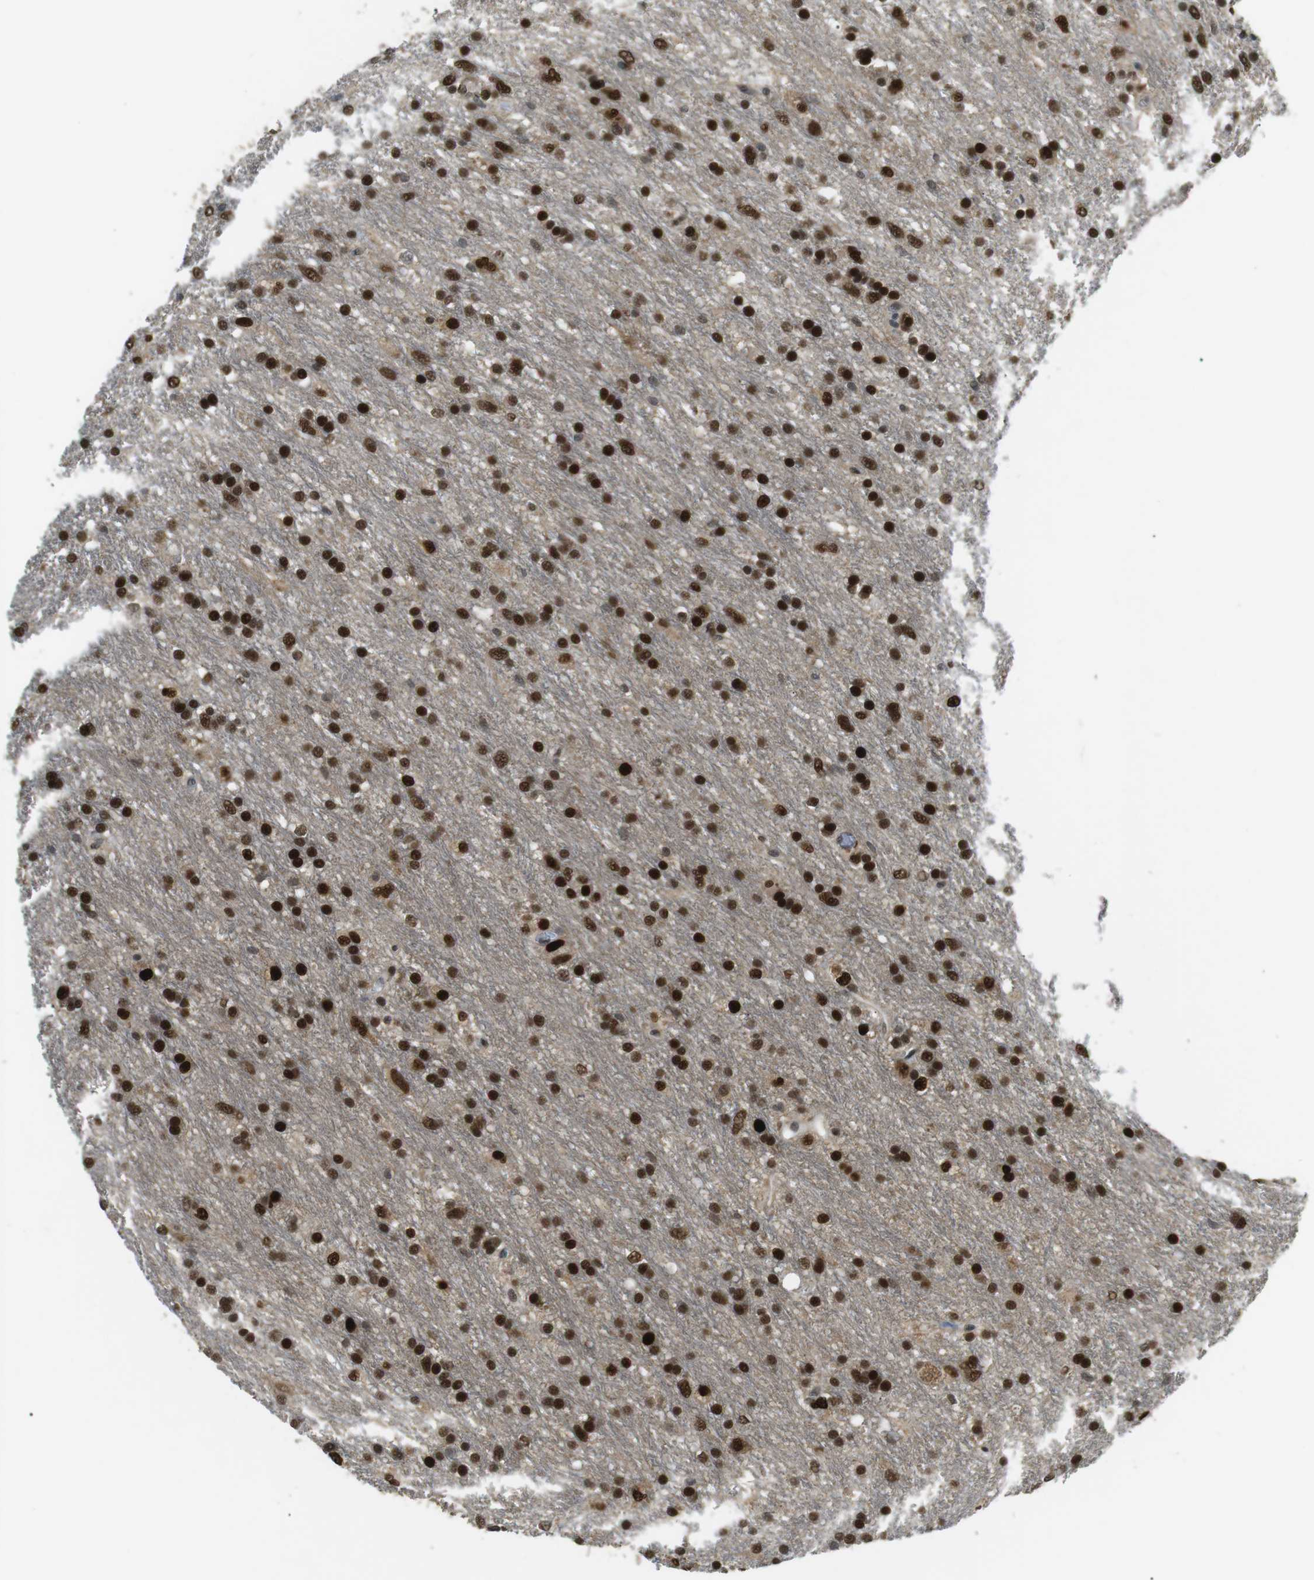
{"staining": {"intensity": "strong", "quantity": ">75%", "location": "nuclear"}, "tissue": "glioma", "cell_type": "Tumor cells", "image_type": "cancer", "snomed": [{"axis": "morphology", "description": "Glioma, malignant, Low grade"}, {"axis": "topography", "description": "Brain"}], "caption": "Human glioma stained for a protein (brown) exhibits strong nuclear positive expression in about >75% of tumor cells.", "gene": "ORAI3", "patient": {"sex": "male", "age": 77}}